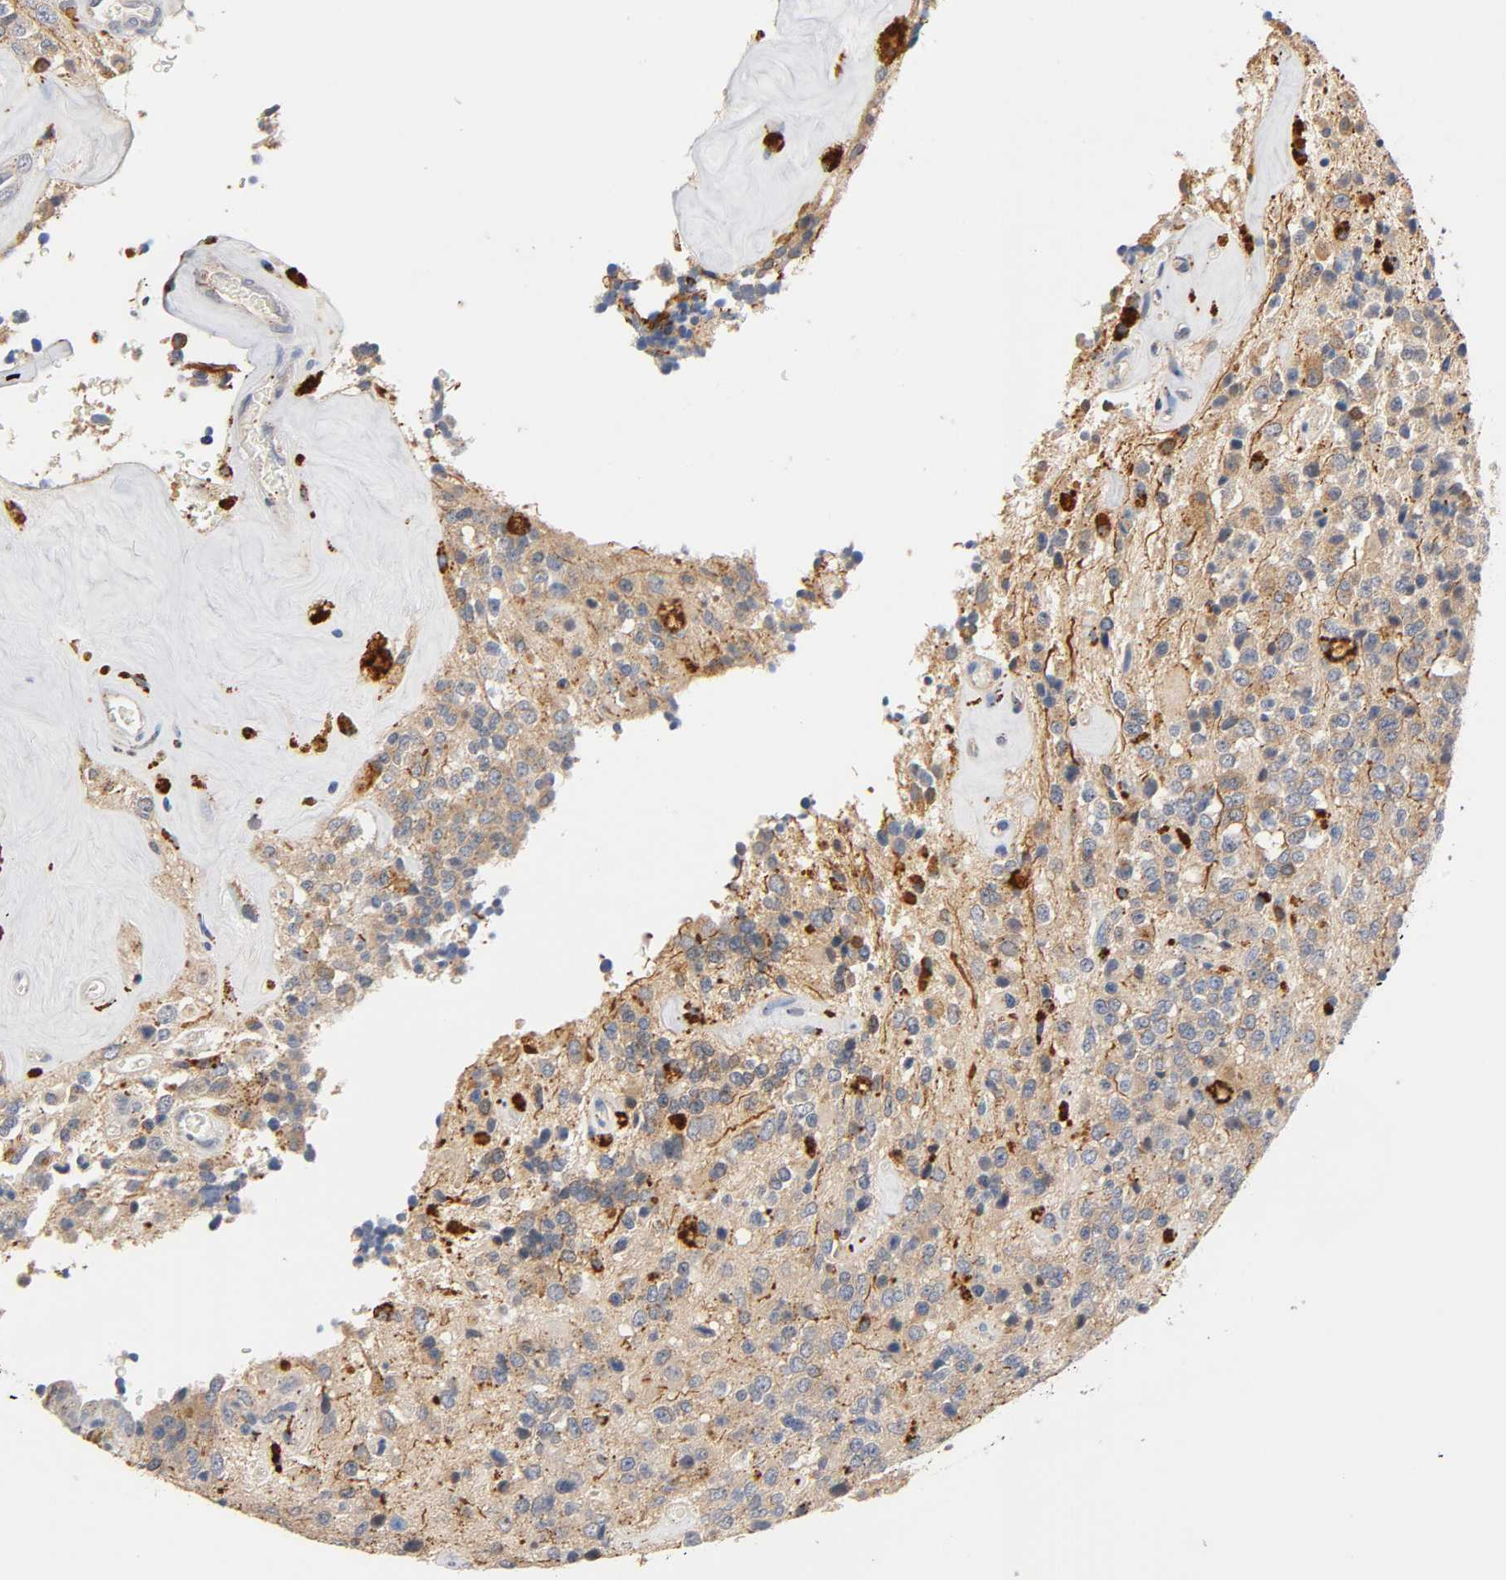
{"staining": {"intensity": "weak", "quantity": "25%-75%", "location": "cytoplasmic/membranous"}, "tissue": "glioma", "cell_type": "Tumor cells", "image_type": "cancer", "snomed": [{"axis": "morphology", "description": "Glioma, malignant, High grade"}, {"axis": "topography", "description": "pancreas cauda"}], "caption": "Human malignant glioma (high-grade) stained for a protein (brown) shows weak cytoplasmic/membranous positive expression in about 25%-75% of tumor cells.", "gene": "UCKL1", "patient": {"sex": "male", "age": 60}}